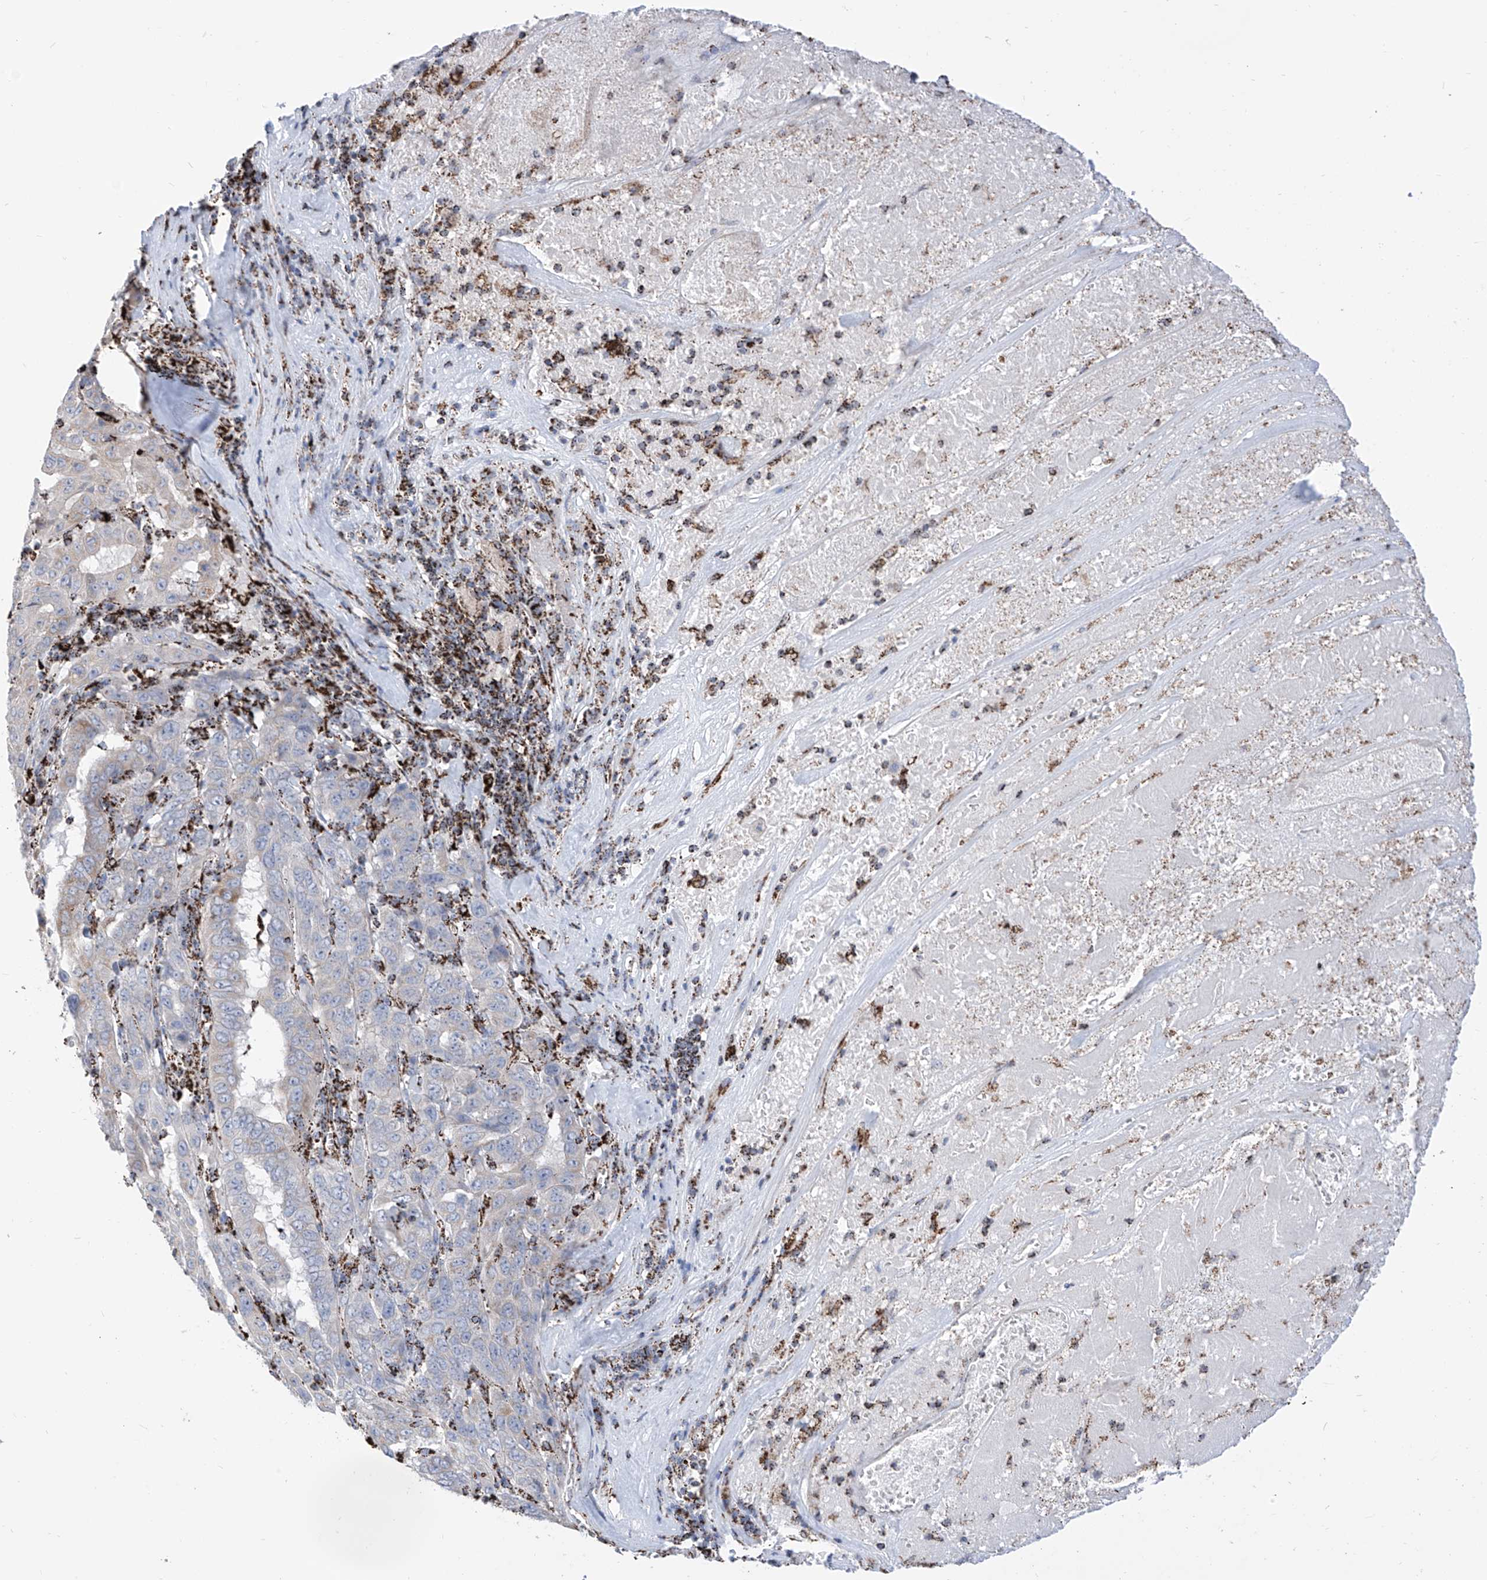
{"staining": {"intensity": "moderate", "quantity": "<25%", "location": "cytoplasmic/membranous"}, "tissue": "pancreatic cancer", "cell_type": "Tumor cells", "image_type": "cancer", "snomed": [{"axis": "morphology", "description": "Adenocarcinoma, NOS"}, {"axis": "topography", "description": "Pancreas"}], "caption": "DAB immunohistochemical staining of pancreatic cancer (adenocarcinoma) exhibits moderate cytoplasmic/membranous protein expression in about <25% of tumor cells.", "gene": "COX5B", "patient": {"sex": "male", "age": 63}}